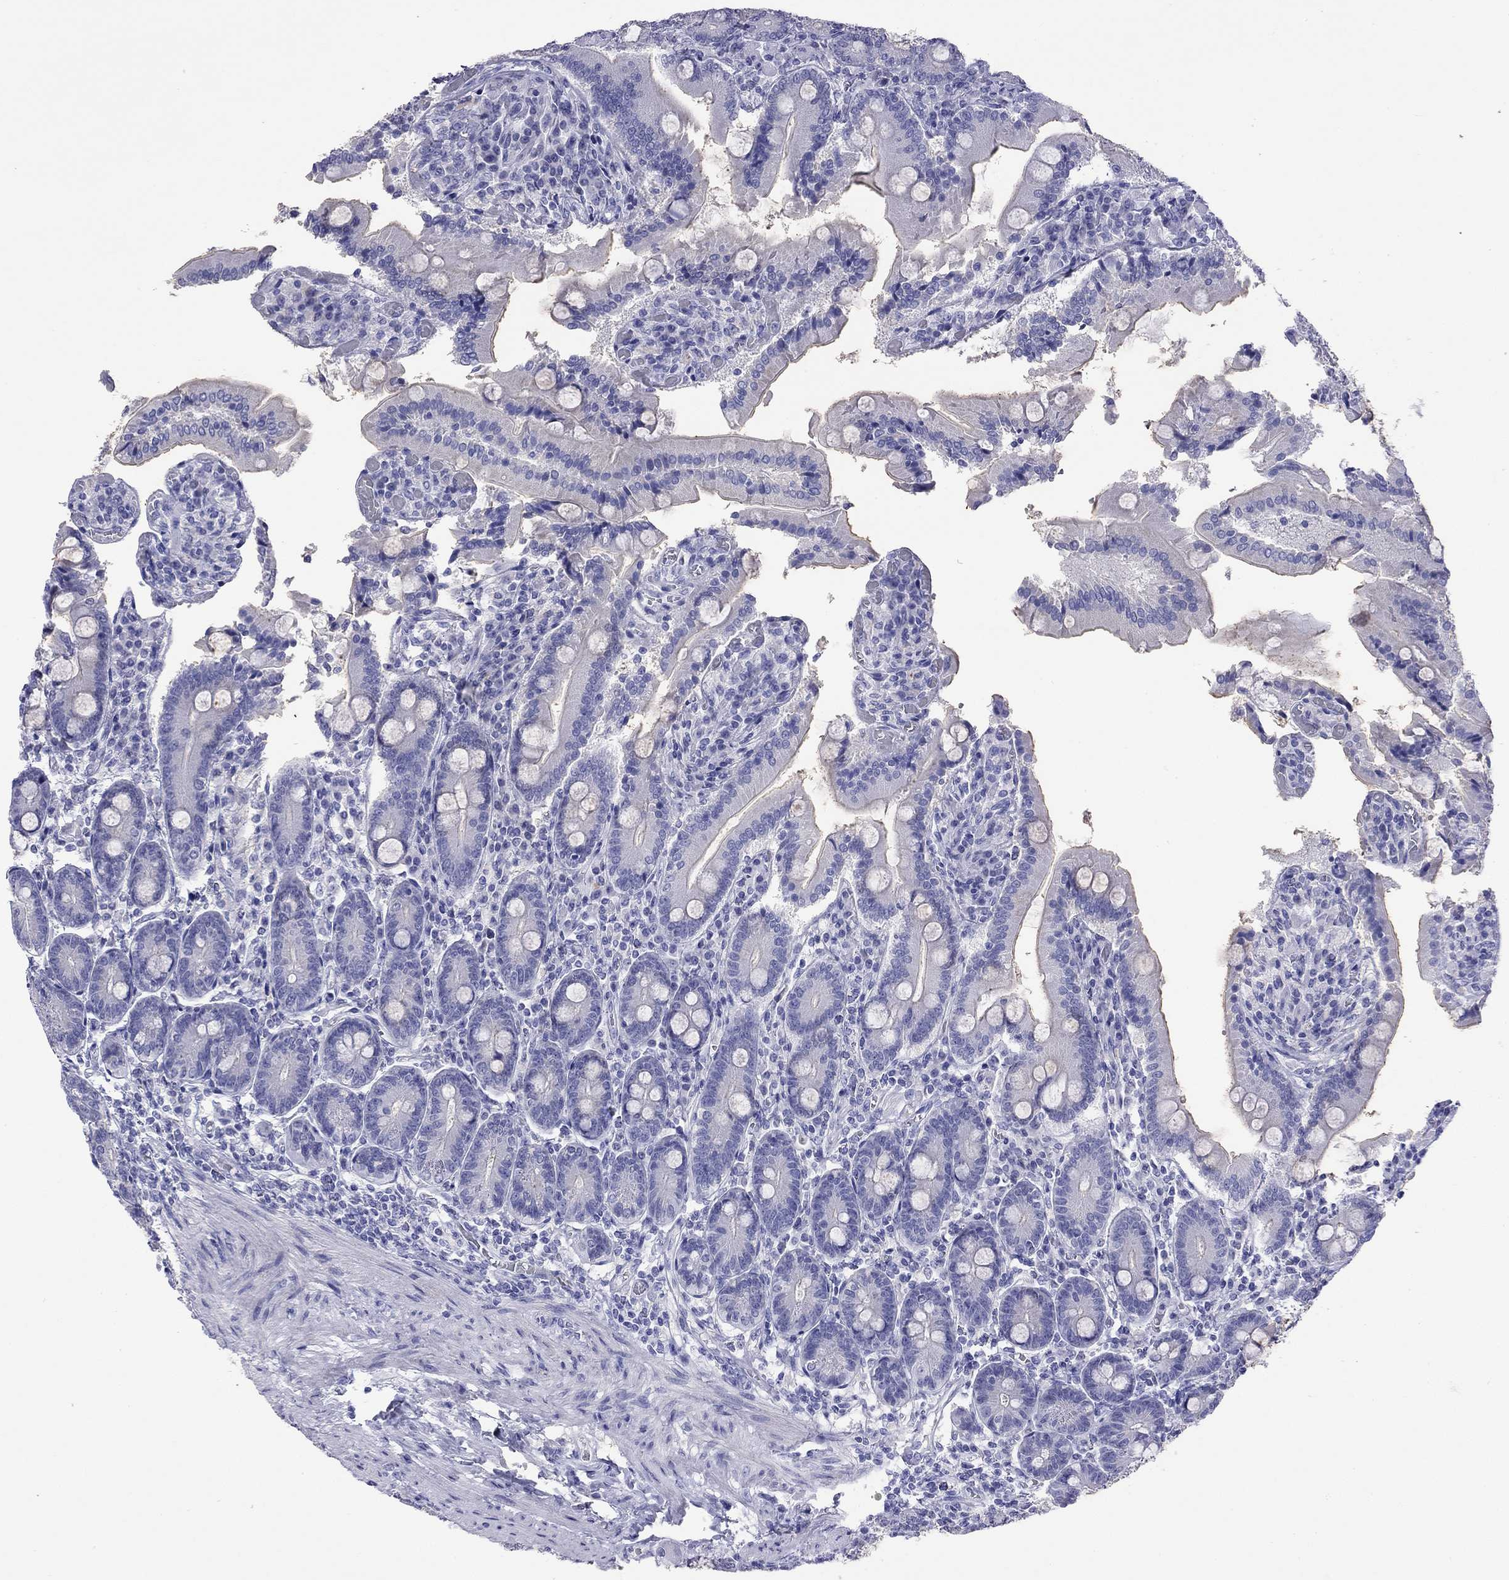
{"staining": {"intensity": "negative", "quantity": "none", "location": "none"}, "tissue": "duodenum", "cell_type": "Glandular cells", "image_type": "normal", "snomed": [{"axis": "morphology", "description": "Normal tissue, NOS"}, {"axis": "topography", "description": "Duodenum"}], "caption": "Immunohistochemistry of benign duodenum shows no staining in glandular cells.", "gene": "FIGLA", "patient": {"sex": "female", "age": 62}}